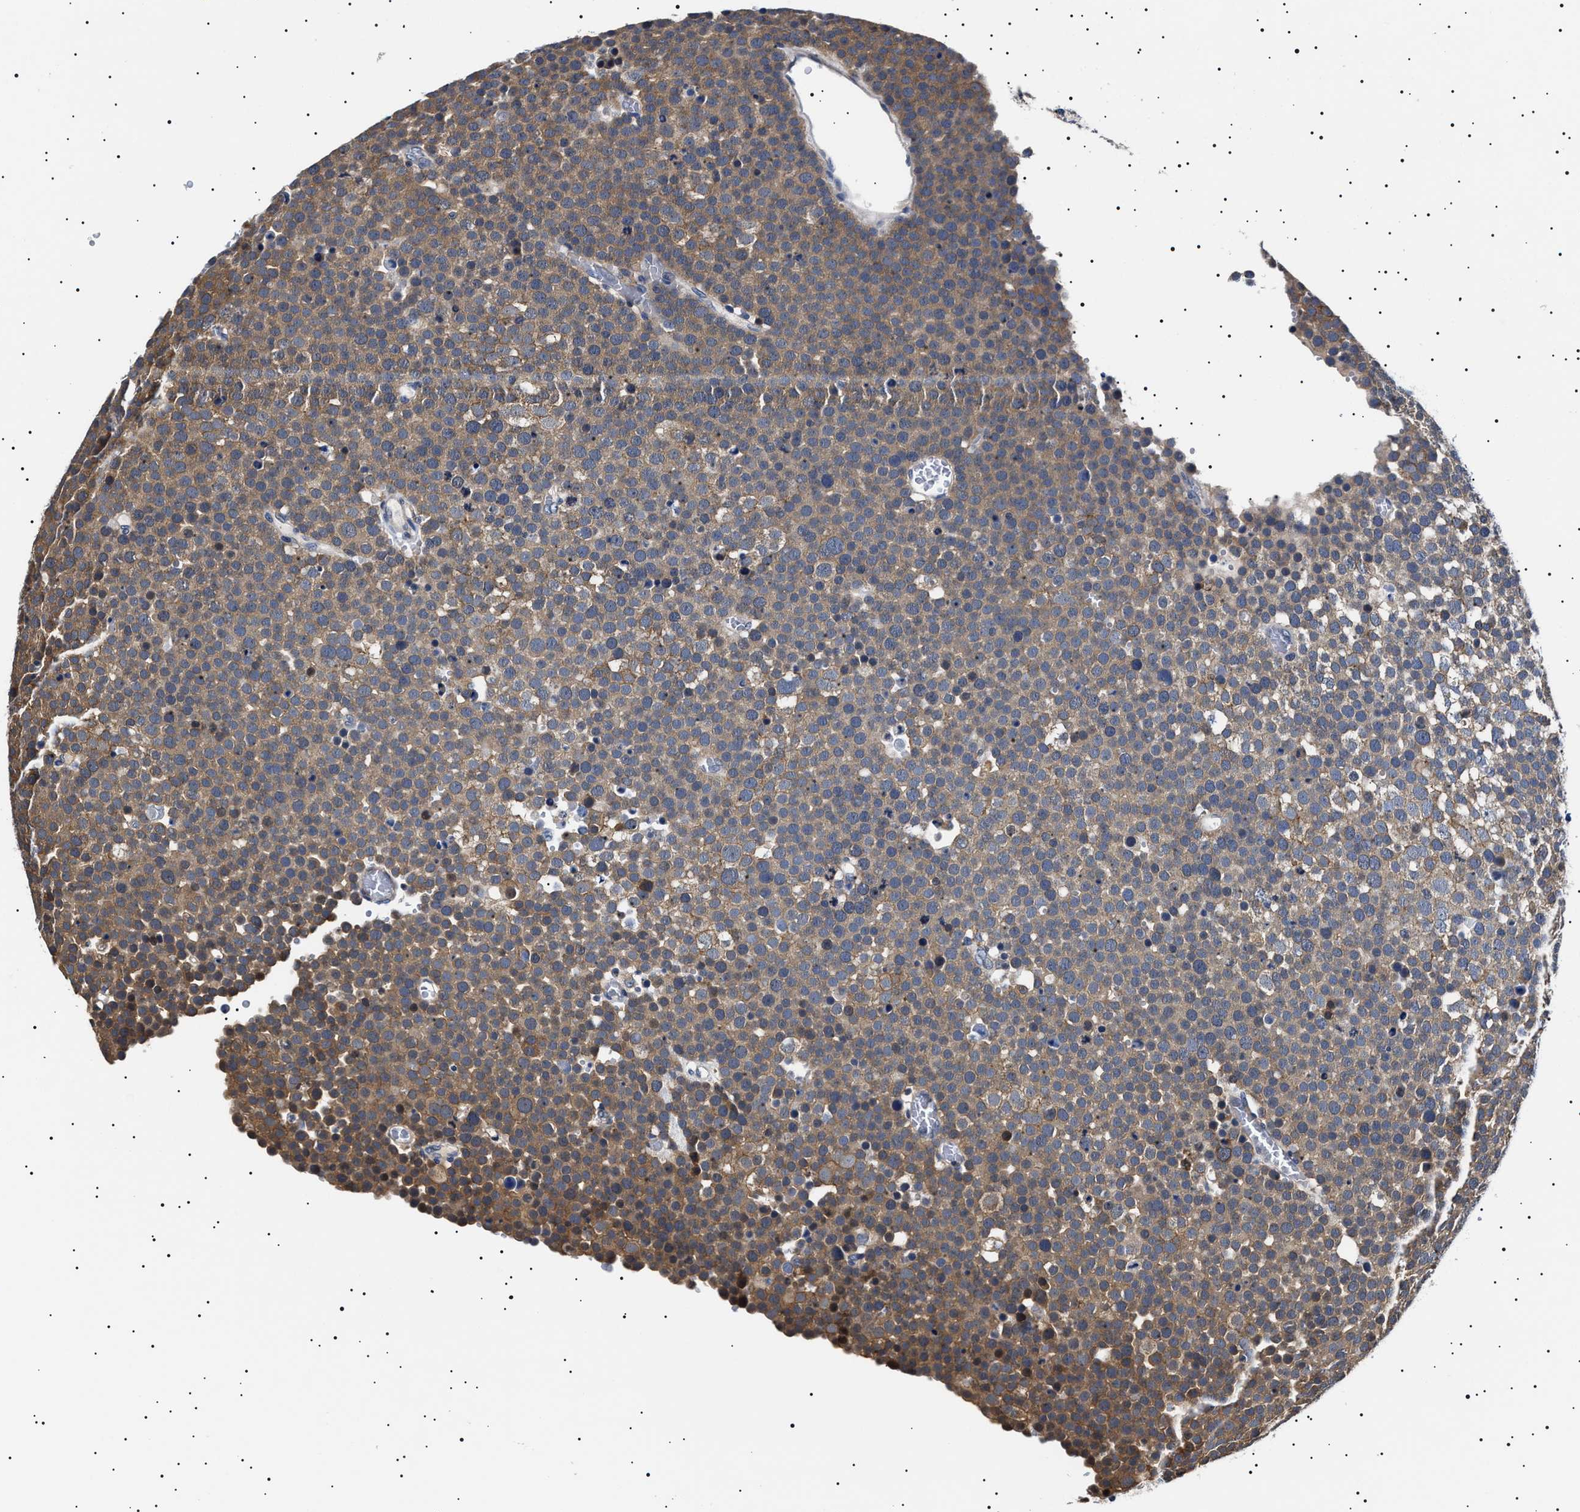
{"staining": {"intensity": "weak", "quantity": ">75%", "location": "cytoplasmic/membranous"}, "tissue": "testis cancer", "cell_type": "Tumor cells", "image_type": "cancer", "snomed": [{"axis": "morphology", "description": "Seminoma, NOS"}, {"axis": "topography", "description": "Testis"}], "caption": "Brown immunohistochemical staining in testis cancer (seminoma) reveals weak cytoplasmic/membranous staining in about >75% of tumor cells.", "gene": "SLC4A7", "patient": {"sex": "male", "age": 71}}